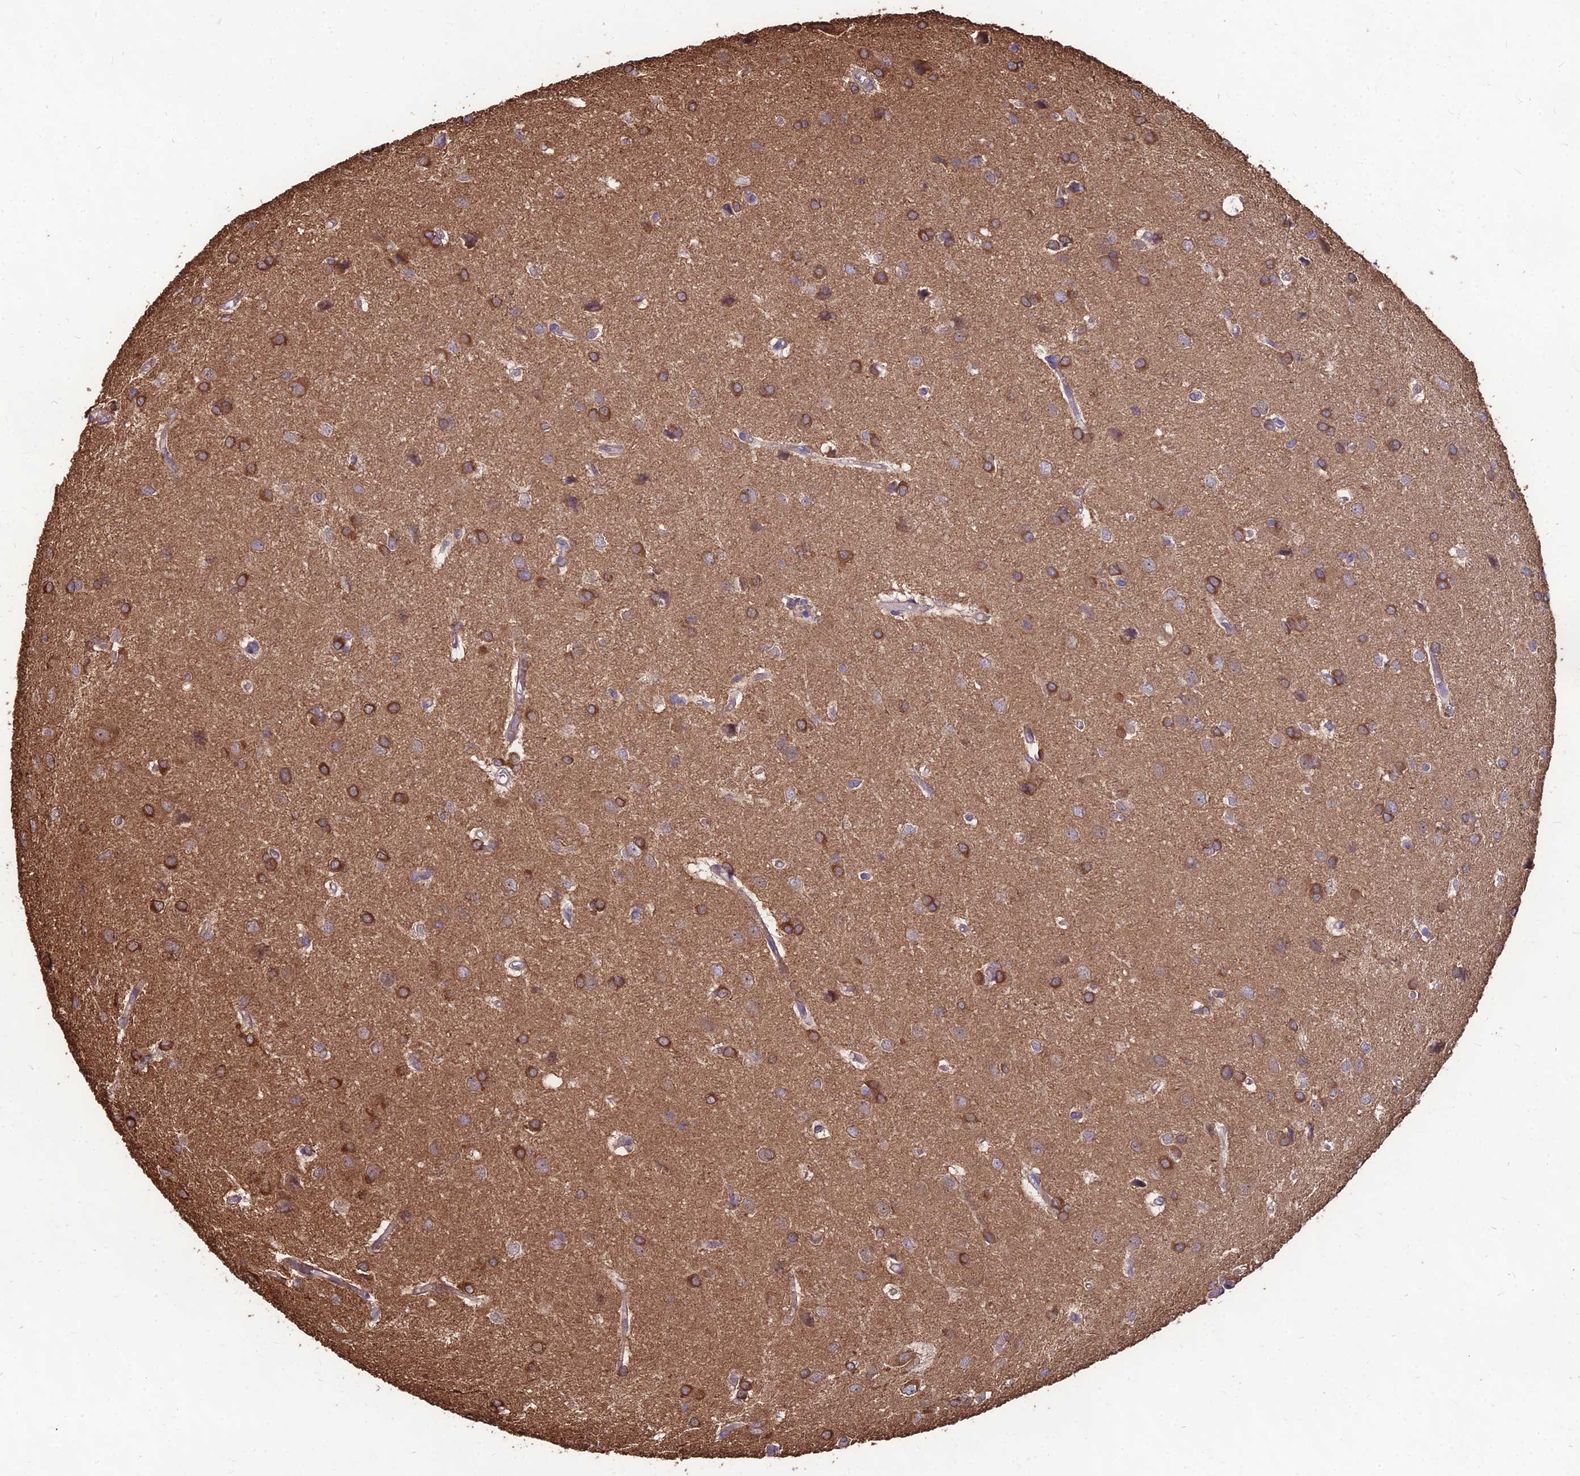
{"staining": {"intensity": "moderate", "quantity": ">75%", "location": "cytoplasmic/membranous"}, "tissue": "glioma", "cell_type": "Tumor cells", "image_type": "cancer", "snomed": [{"axis": "morphology", "description": "Glioma, malignant, High grade"}, {"axis": "topography", "description": "Brain"}], "caption": "Immunohistochemistry (IHC) histopathology image of neoplastic tissue: human glioma stained using IHC shows medium levels of moderate protein expression localized specifically in the cytoplasmic/membranous of tumor cells, appearing as a cytoplasmic/membranous brown color.", "gene": "LSM6", "patient": {"sex": "female", "age": 50}}